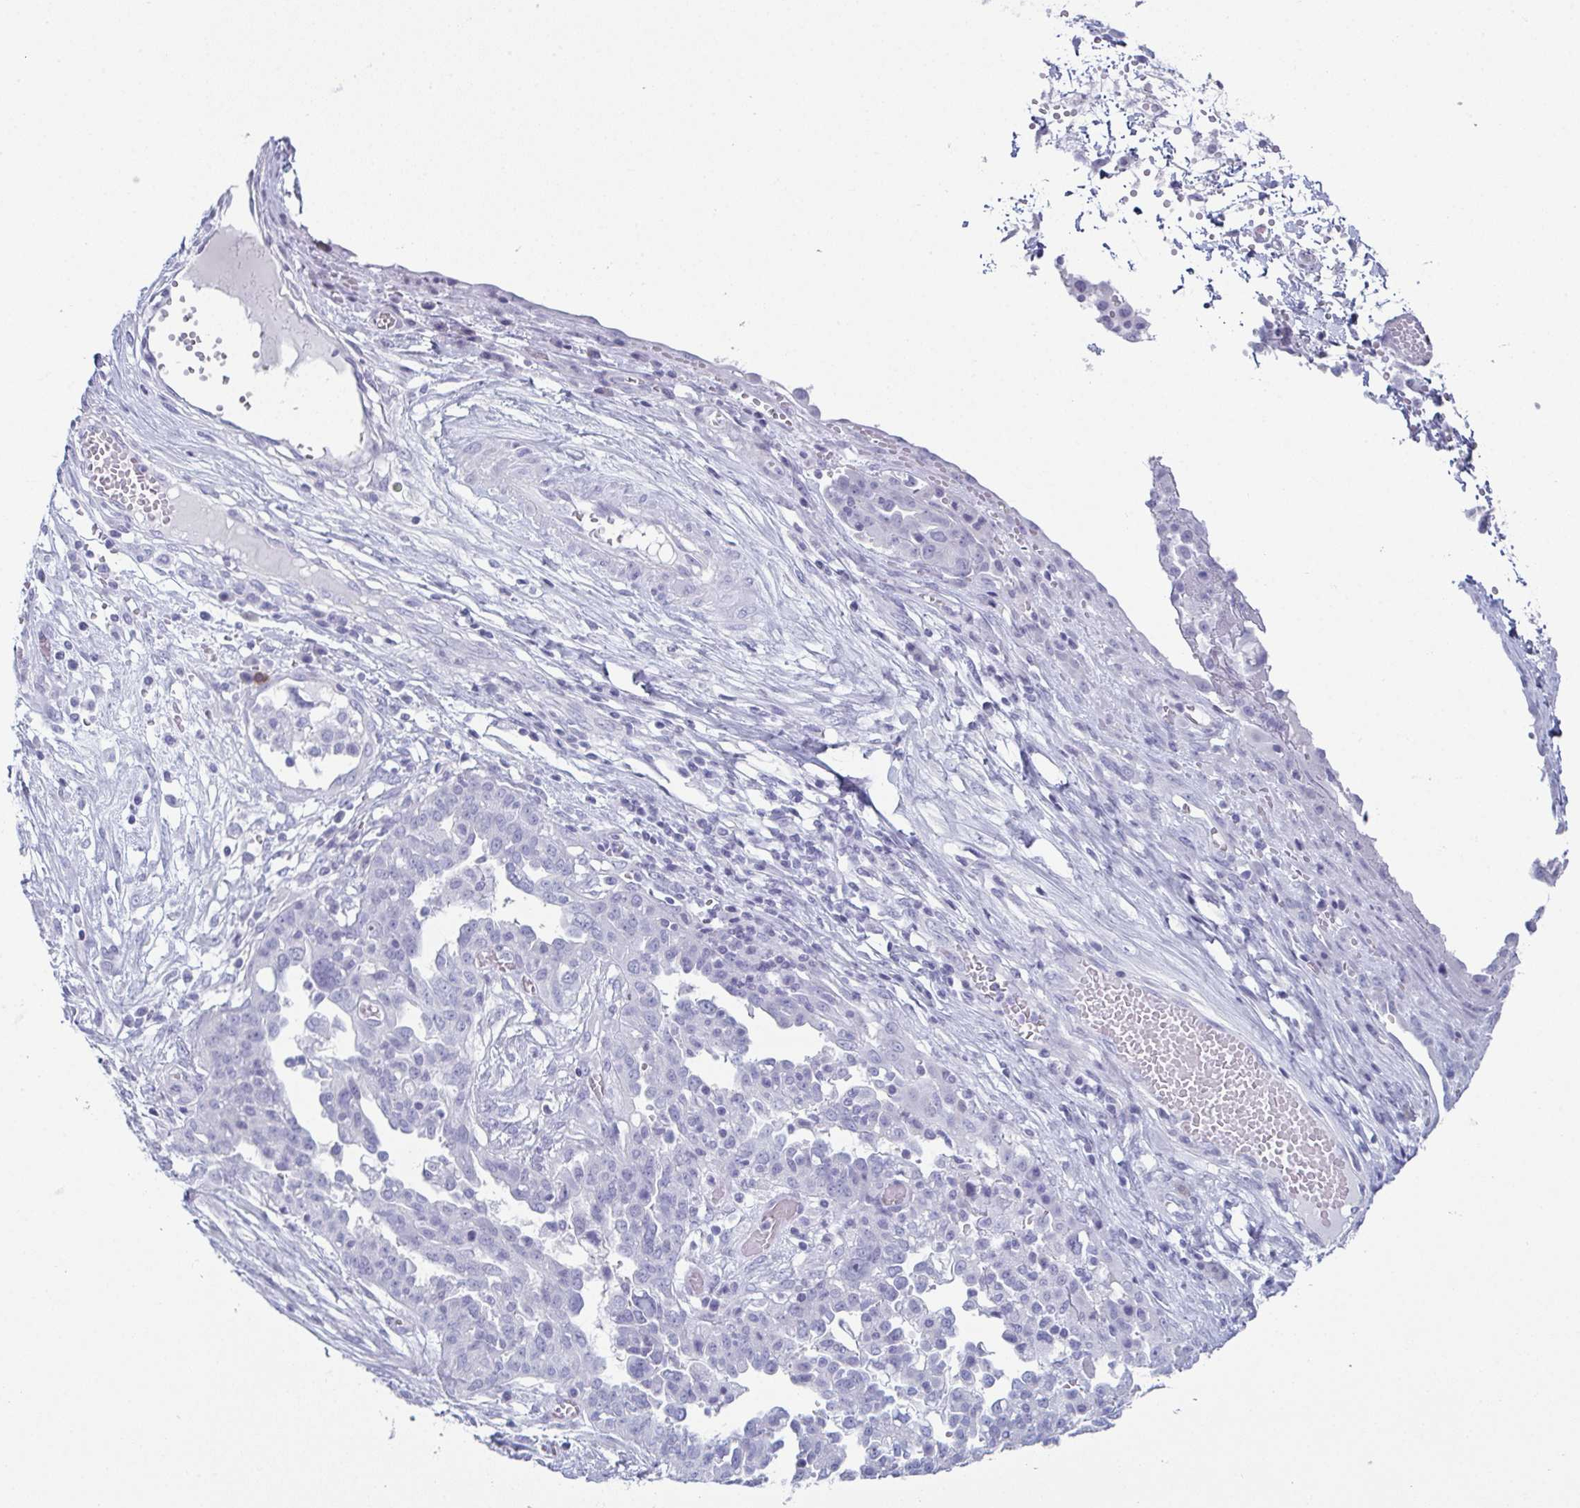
{"staining": {"intensity": "negative", "quantity": "none", "location": "none"}, "tissue": "ovarian cancer", "cell_type": "Tumor cells", "image_type": "cancer", "snomed": [{"axis": "morphology", "description": "Cystadenocarcinoma, serous, NOS"}, {"axis": "topography", "description": "Ovary"}], "caption": "Tumor cells are negative for protein expression in human ovarian cancer.", "gene": "ENKUR", "patient": {"sex": "female", "age": 67}}